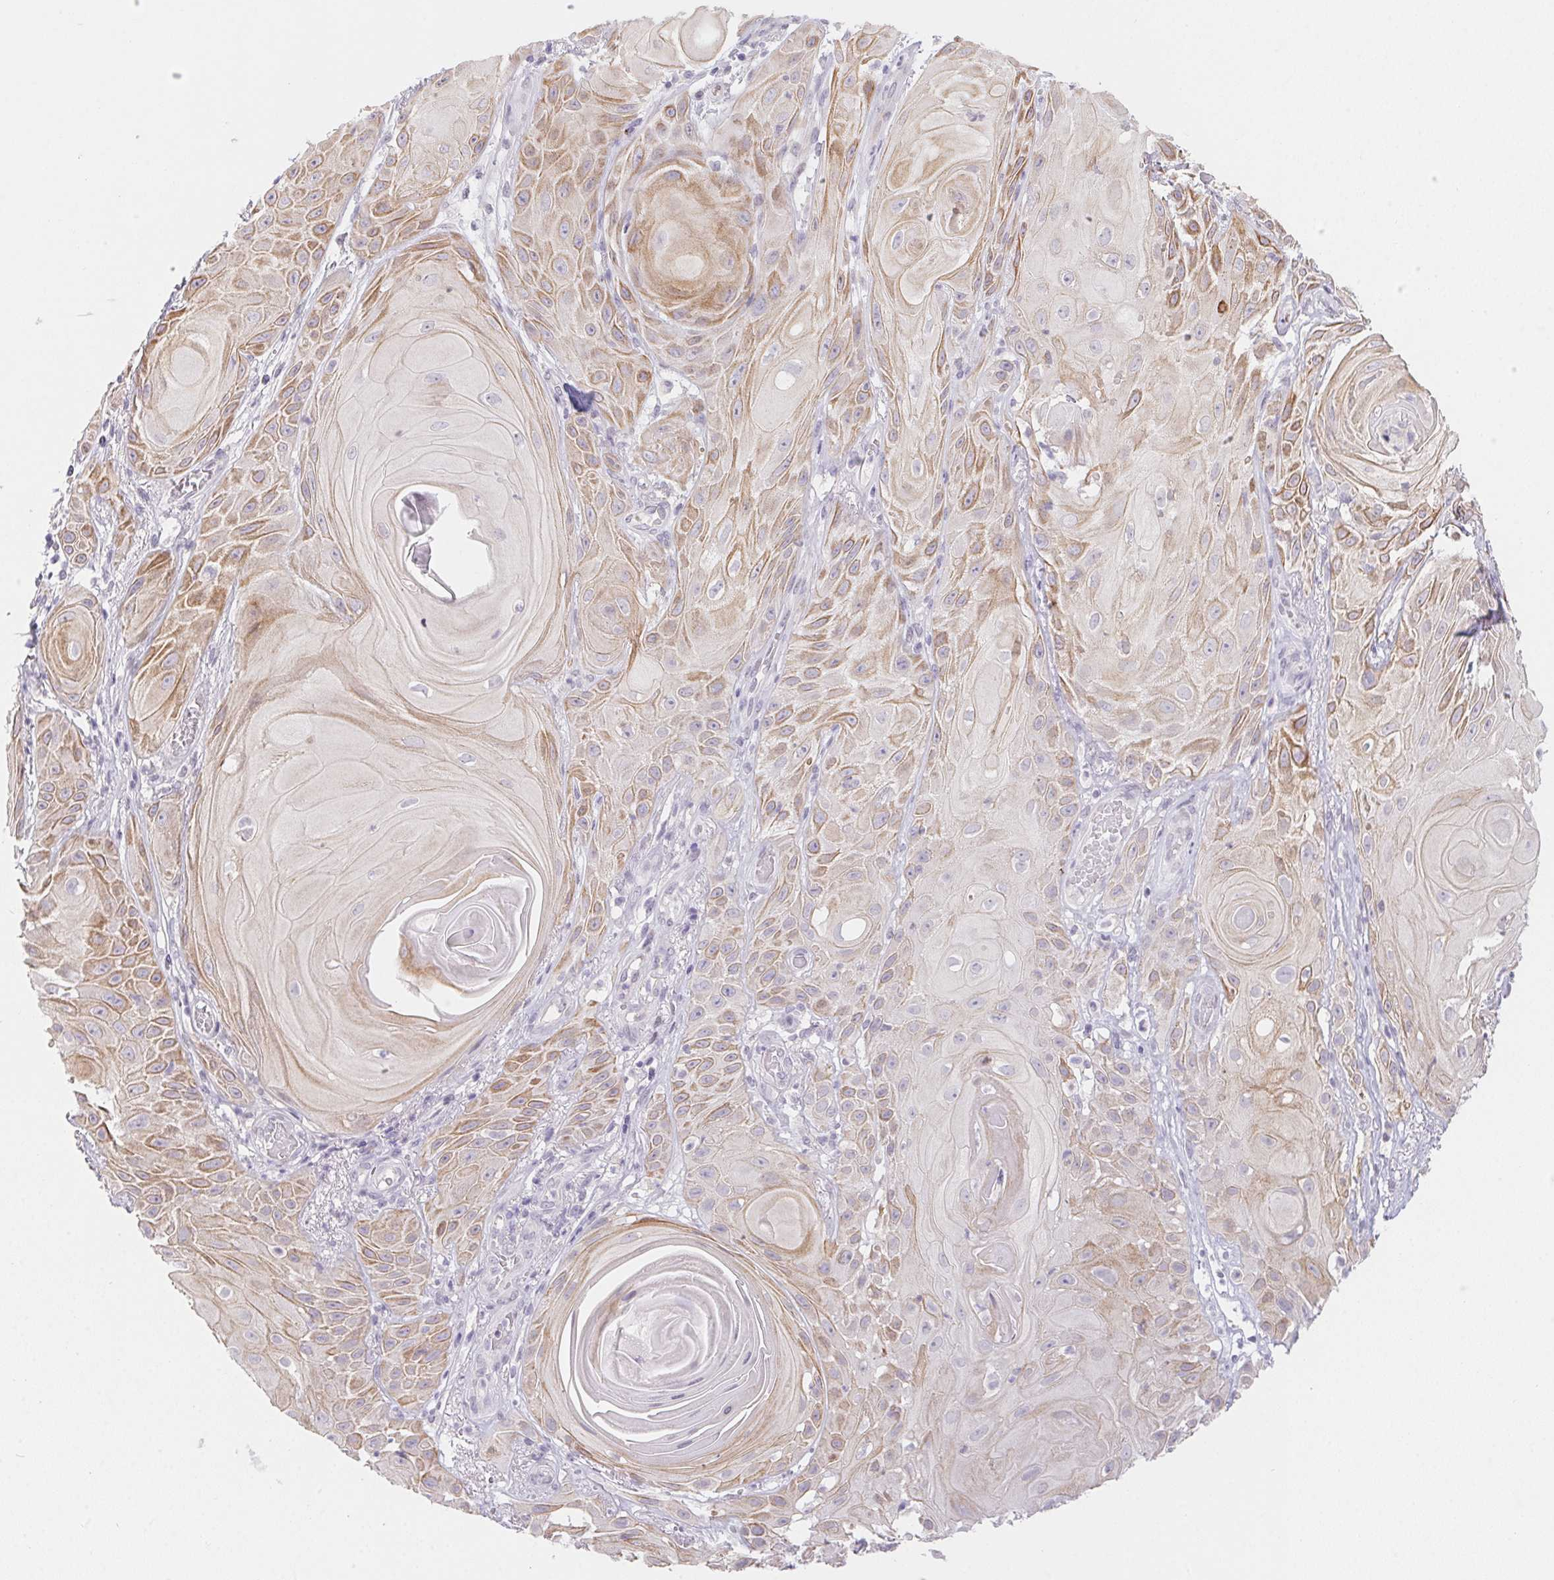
{"staining": {"intensity": "moderate", "quantity": "25%-75%", "location": "cytoplasmic/membranous"}, "tissue": "skin cancer", "cell_type": "Tumor cells", "image_type": "cancer", "snomed": [{"axis": "morphology", "description": "Squamous cell carcinoma, NOS"}, {"axis": "topography", "description": "Skin"}], "caption": "Brown immunohistochemical staining in skin squamous cell carcinoma demonstrates moderate cytoplasmic/membranous expression in about 25%-75% of tumor cells. Nuclei are stained in blue.", "gene": "MORC1", "patient": {"sex": "male", "age": 62}}